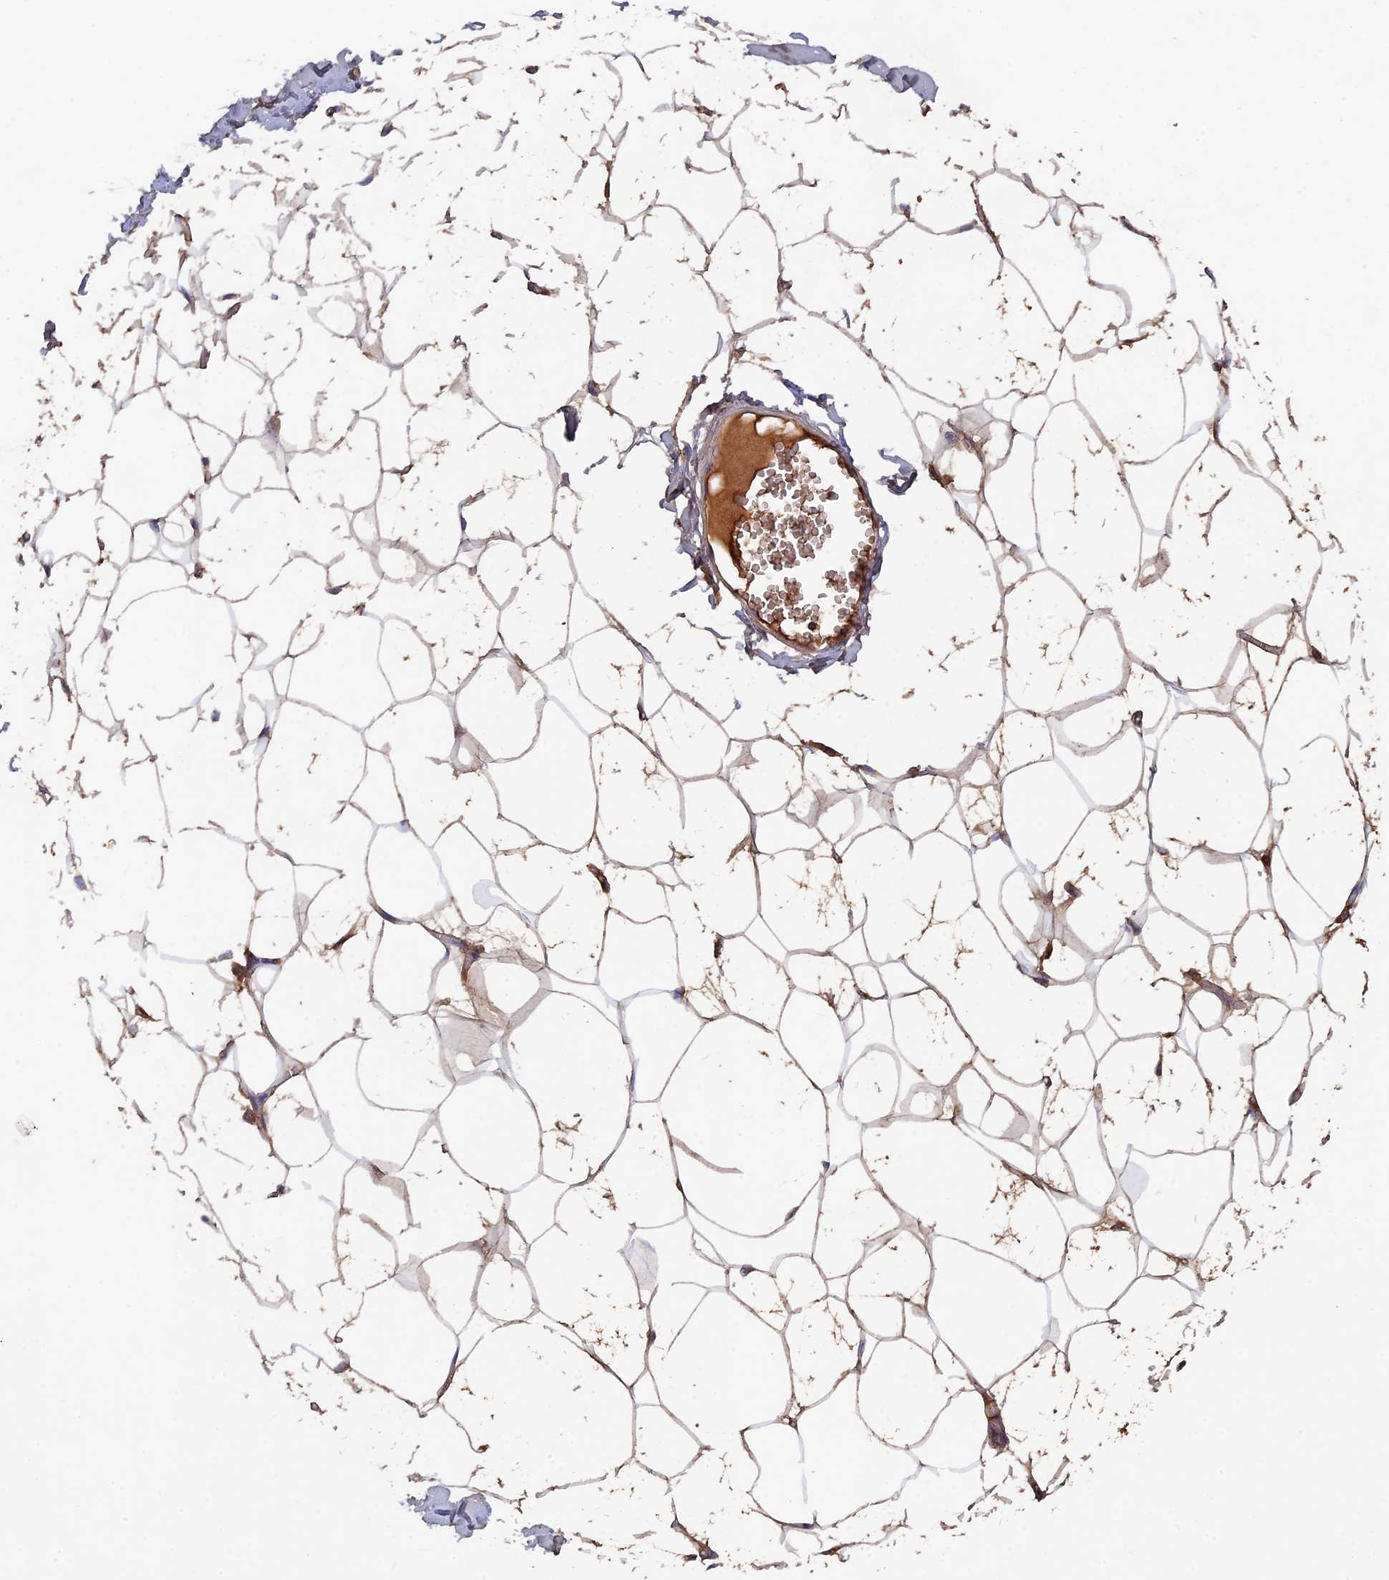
{"staining": {"intensity": "moderate", "quantity": ">75%", "location": "cytoplasmic/membranous"}, "tissue": "breast", "cell_type": "Adipocytes", "image_type": "normal", "snomed": [{"axis": "morphology", "description": "Normal tissue, NOS"}, {"axis": "topography", "description": "Breast"}], "caption": "DAB (3,3'-diaminobenzidine) immunohistochemical staining of unremarkable breast displays moderate cytoplasmic/membranous protein positivity in about >75% of adipocytes. The staining was performed using DAB, with brown indicating positive protein expression. Nuclei are stained blue with hematoxylin.", "gene": "CCDC153", "patient": {"sex": "female", "age": 27}}